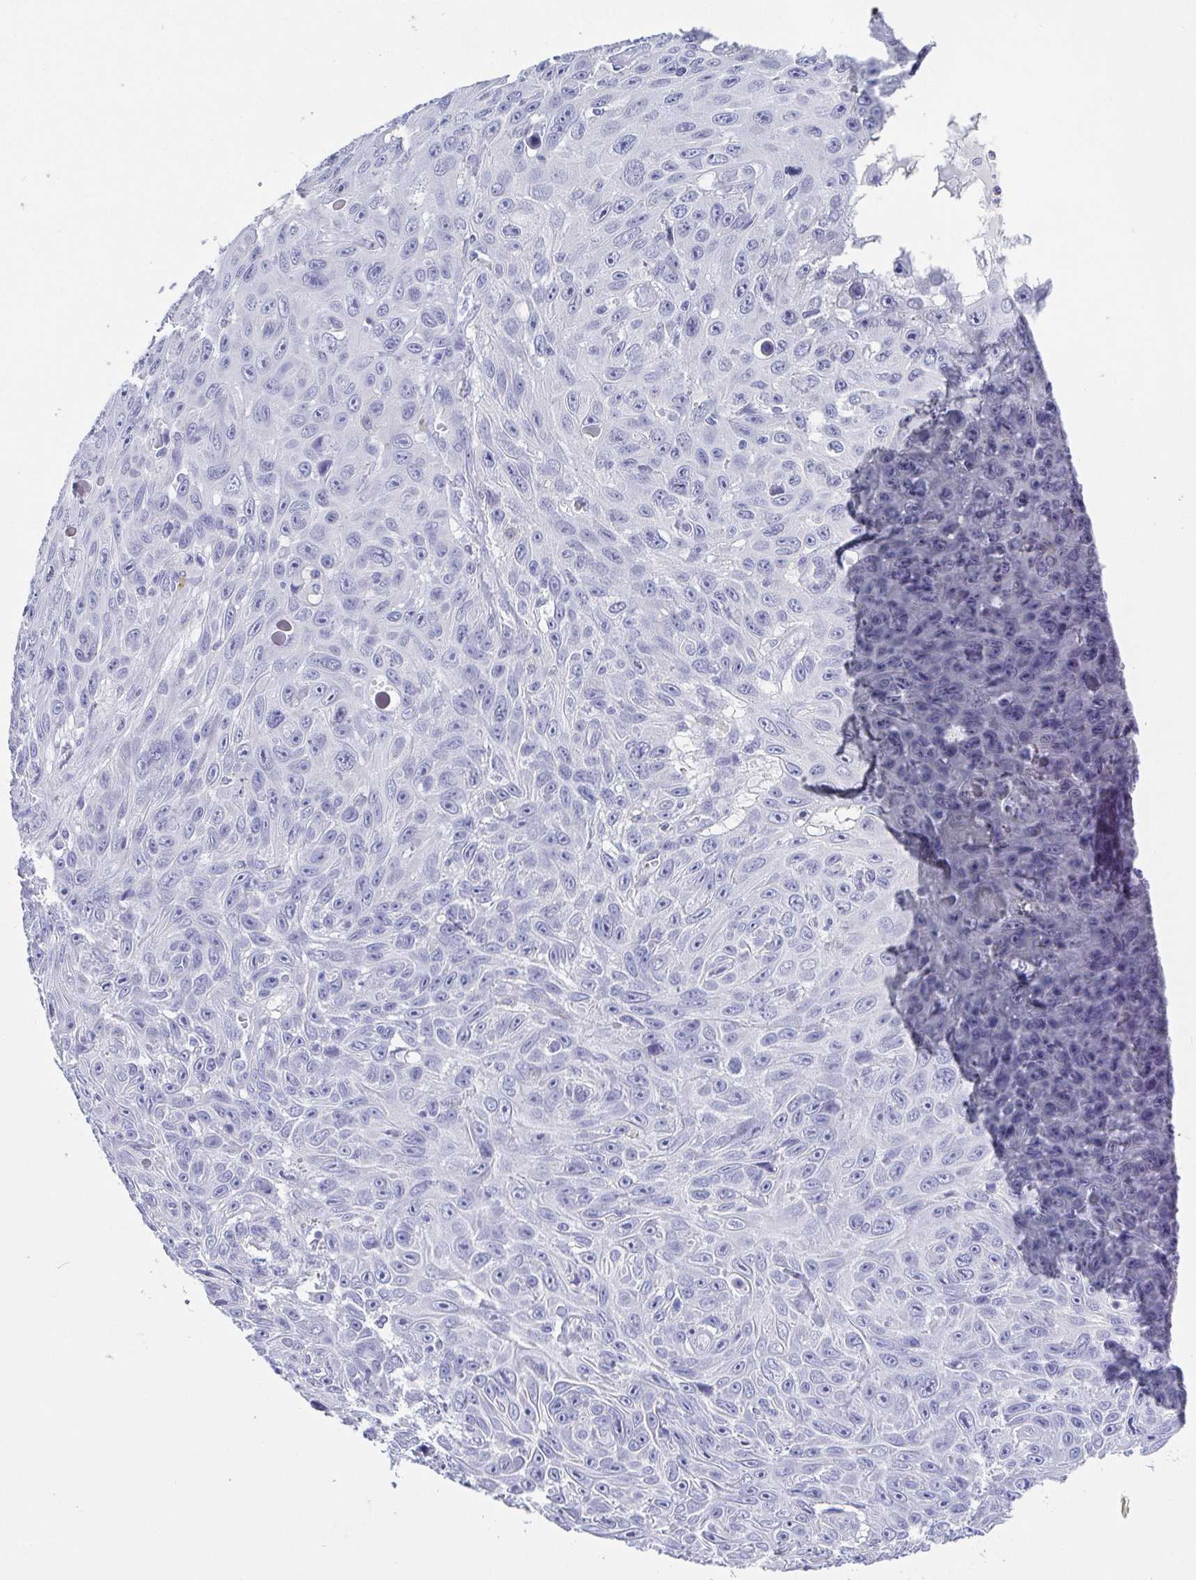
{"staining": {"intensity": "negative", "quantity": "none", "location": "none"}, "tissue": "skin cancer", "cell_type": "Tumor cells", "image_type": "cancer", "snomed": [{"axis": "morphology", "description": "Squamous cell carcinoma, NOS"}, {"axis": "topography", "description": "Skin"}], "caption": "The immunohistochemistry (IHC) photomicrograph has no significant staining in tumor cells of skin cancer tissue. (DAB (3,3'-diaminobenzidine) immunohistochemistry (IHC) visualized using brightfield microscopy, high magnification).", "gene": "SCGN", "patient": {"sex": "male", "age": 82}}